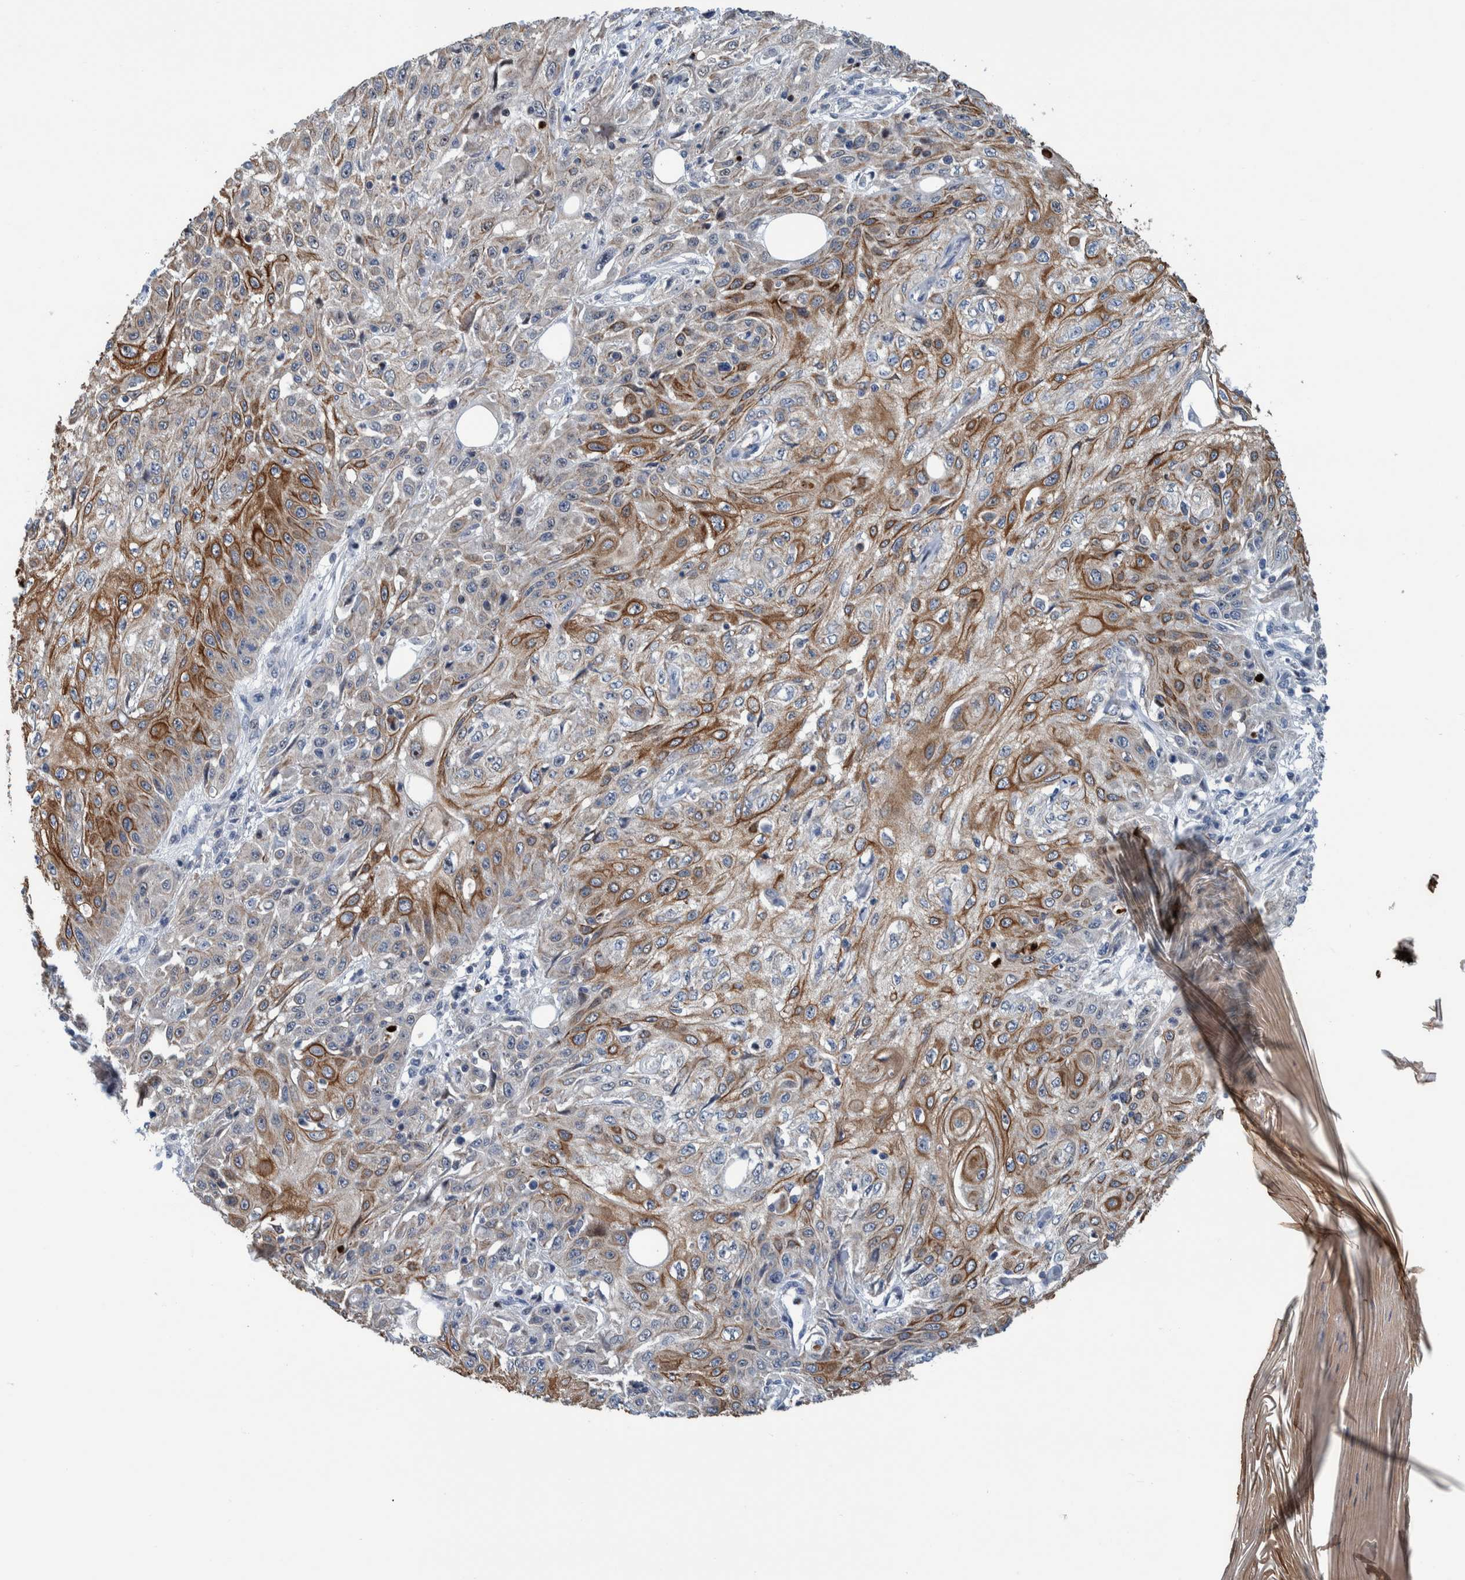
{"staining": {"intensity": "moderate", "quantity": "25%-75%", "location": "cytoplasmic/membranous"}, "tissue": "skin cancer", "cell_type": "Tumor cells", "image_type": "cancer", "snomed": [{"axis": "morphology", "description": "Squamous cell carcinoma, NOS"}, {"axis": "morphology", "description": "Squamous cell carcinoma, metastatic, NOS"}, {"axis": "topography", "description": "Skin"}, {"axis": "topography", "description": "Lymph node"}], "caption": "IHC of human skin squamous cell carcinoma exhibits medium levels of moderate cytoplasmic/membranous expression in approximately 25%-75% of tumor cells. (Stains: DAB (3,3'-diaminobenzidine) in brown, nuclei in blue, Microscopy: brightfield microscopy at high magnification).", "gene": "MKS1", "patient": {"sex": "male", "age": 75}}